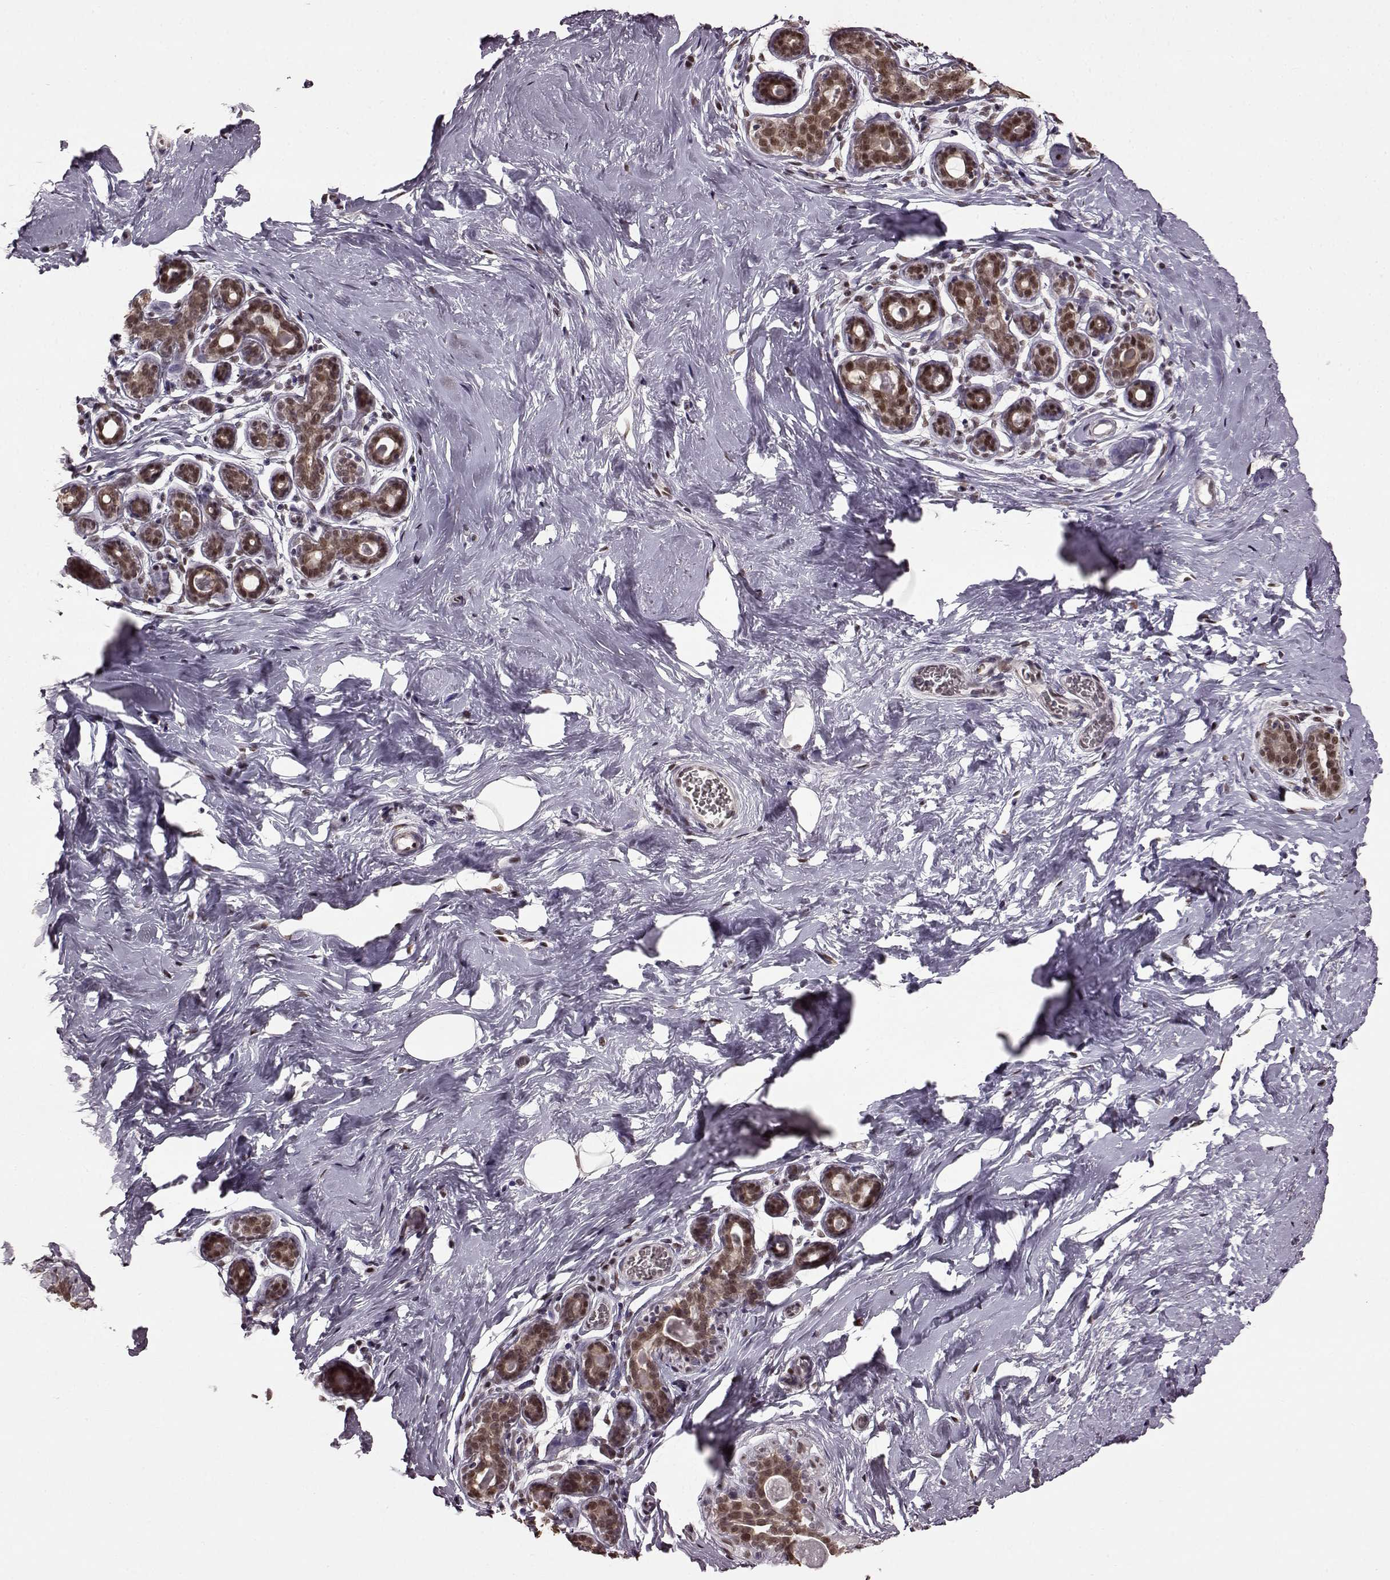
{"staining": {"intensity": "moderate", "quantity": ">75%", "location": "nuclear"}, "tissue": "breast", "cell_type": "Glandular cells", "image_type": "normal", "snomed": [{"axis": "morphology", "description": "Normal tissue, NOS"}, {"axis": "topography", "description": "Skin"}, {"axis": "topography", "description": "Breast"}], "caption": "The micrograph reveals immunohistochemical staining of normal breast. There is moderate nuclear staining is seen in about >75% of glandular cells.", "gene": "FTO", "patient": {"sex": "female", "age": 43}}